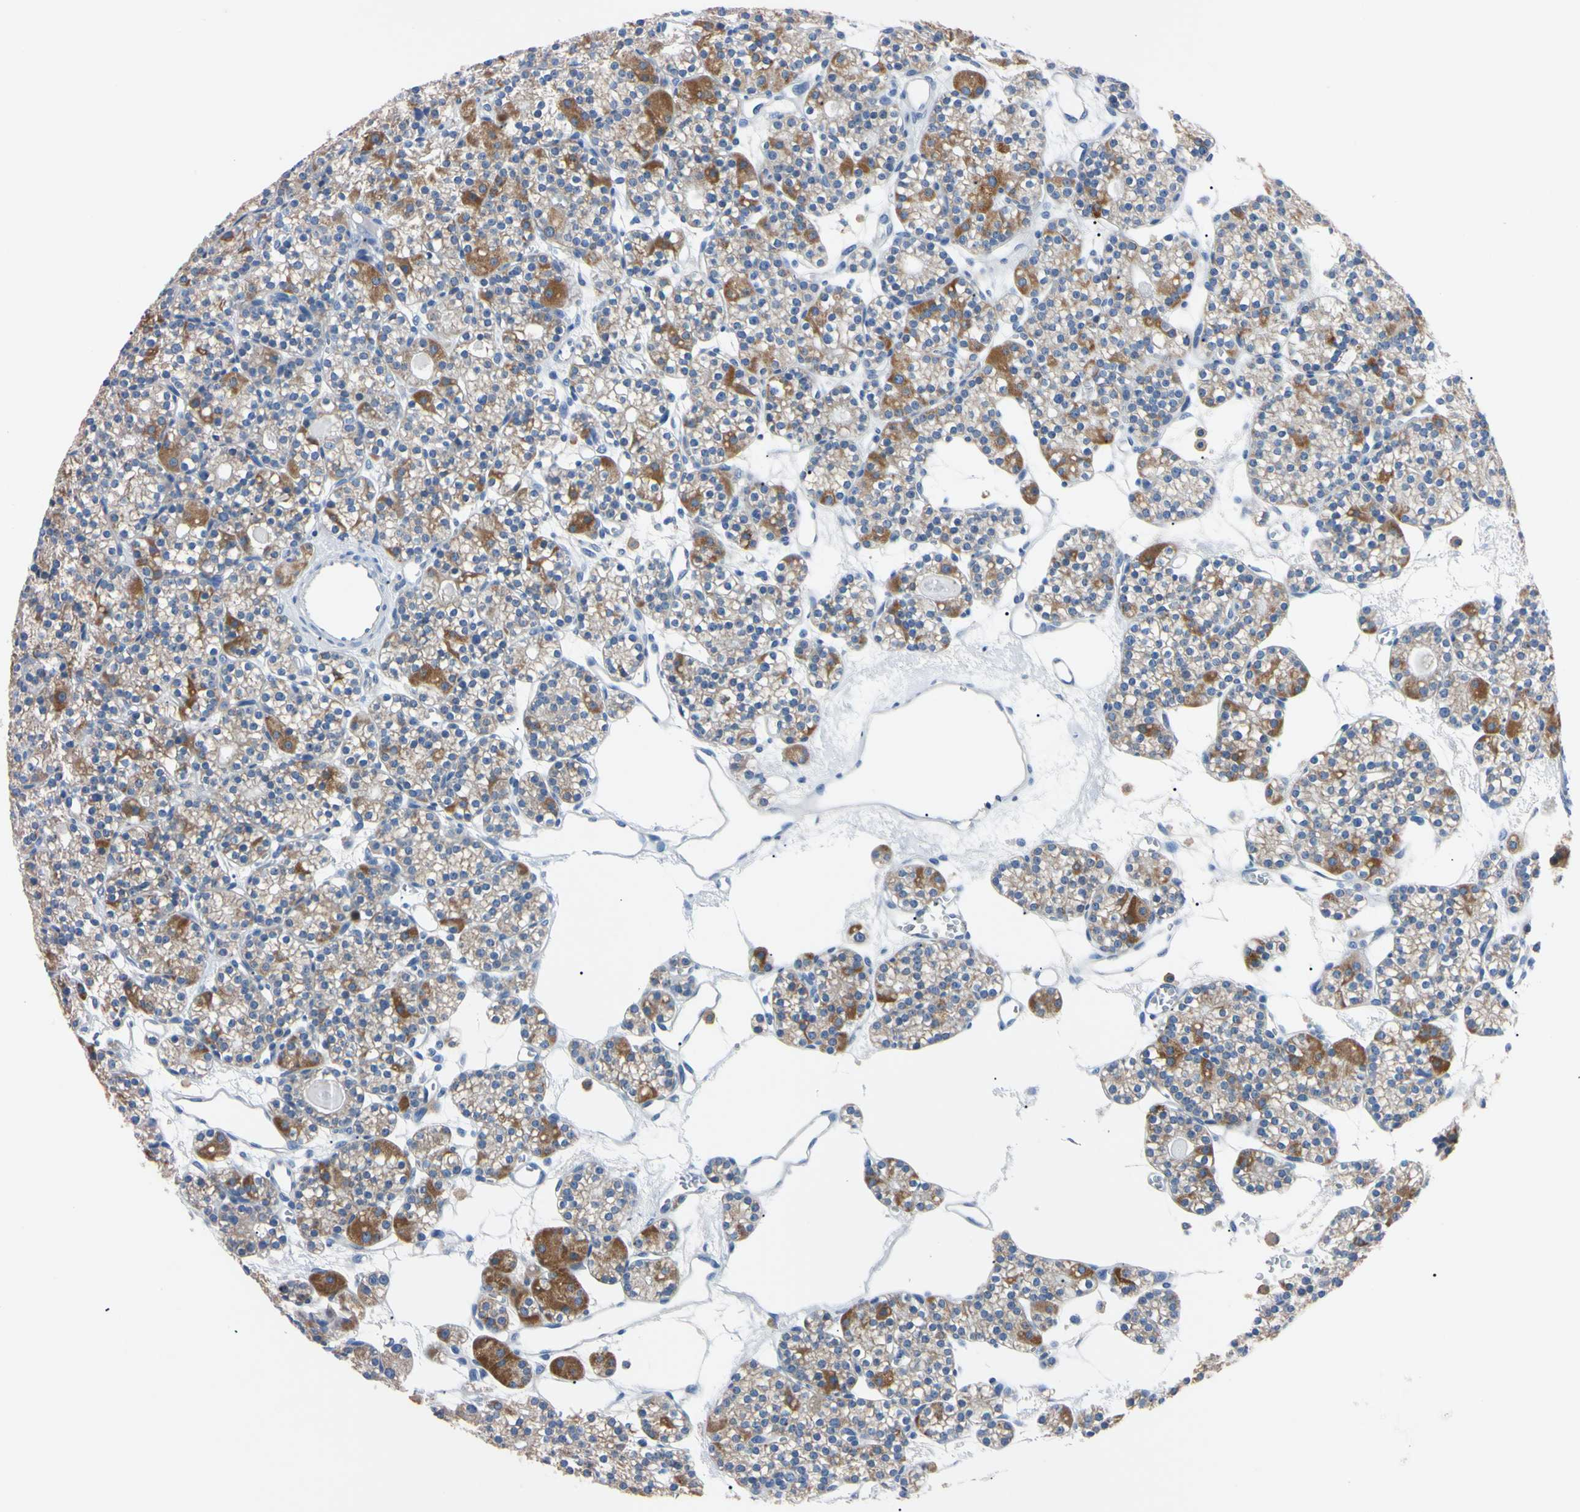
{"staining": {"intensity": "moderate", "quantity": "<25%", "location": "cytoplasmic/membranous"}, "tissue": "parathyroid gland", "cell_type": "Glandular cells", "image_type": "normal", "snomed": [{"axis": "morphology", "description": "Normal tissue, NOS"}, {"axis": "topography", "description": "Parathyroid gland"}], "caption": "Brown immunohistochemical staining in unremarkable parathyroid gland shows moderate cytoplasmic/membranous positivity in approximately <25% of glandular cells. The staining is performed using DAB brown chromogen to label protein expression. The nuclei are counter-stained blue using hematoxylin.", "gene": "PNKD", "patient": {"sex": "female", "age": 64}}